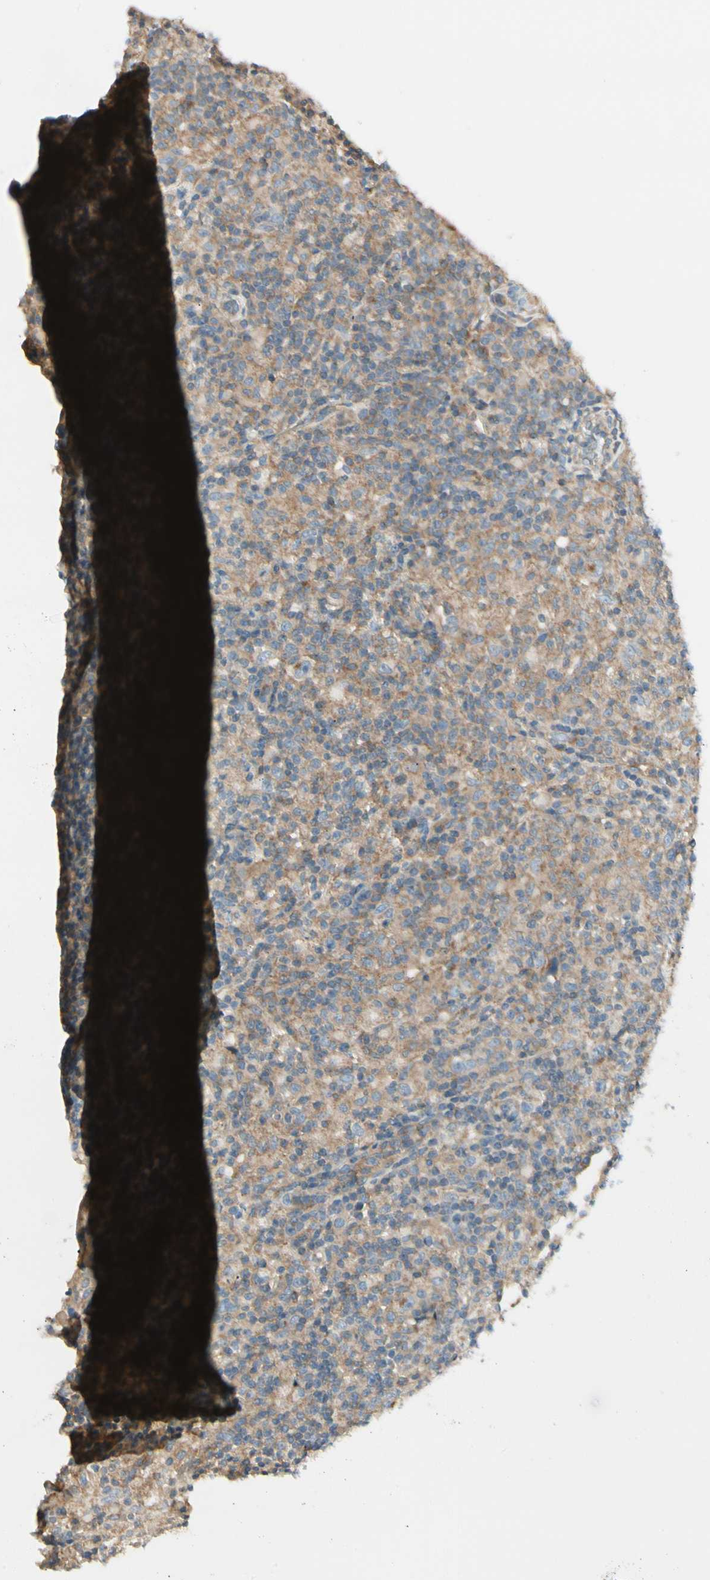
{"staining": {"intensity": "weak", "quantity": ">75%", "location": "cytoplasmic/membranous"}, "tissue": "lymphoma", "cell_type": "Tumor cells", "image_type": "cancer", "snomed": [{"axis": "morphology", "description": "Hodgkin's disease, NOS"}, {"axis": "topography", "description": "Lymph node"}], "caption": "About >75% of tumor cells in human Hodgkin's disease reveal weak cytoplasmic/membranous protein positivity as visualized by brown immunohistochemical staining.", "gene": "AGFG1", "patient": {"sex": "male", "age": 70}}